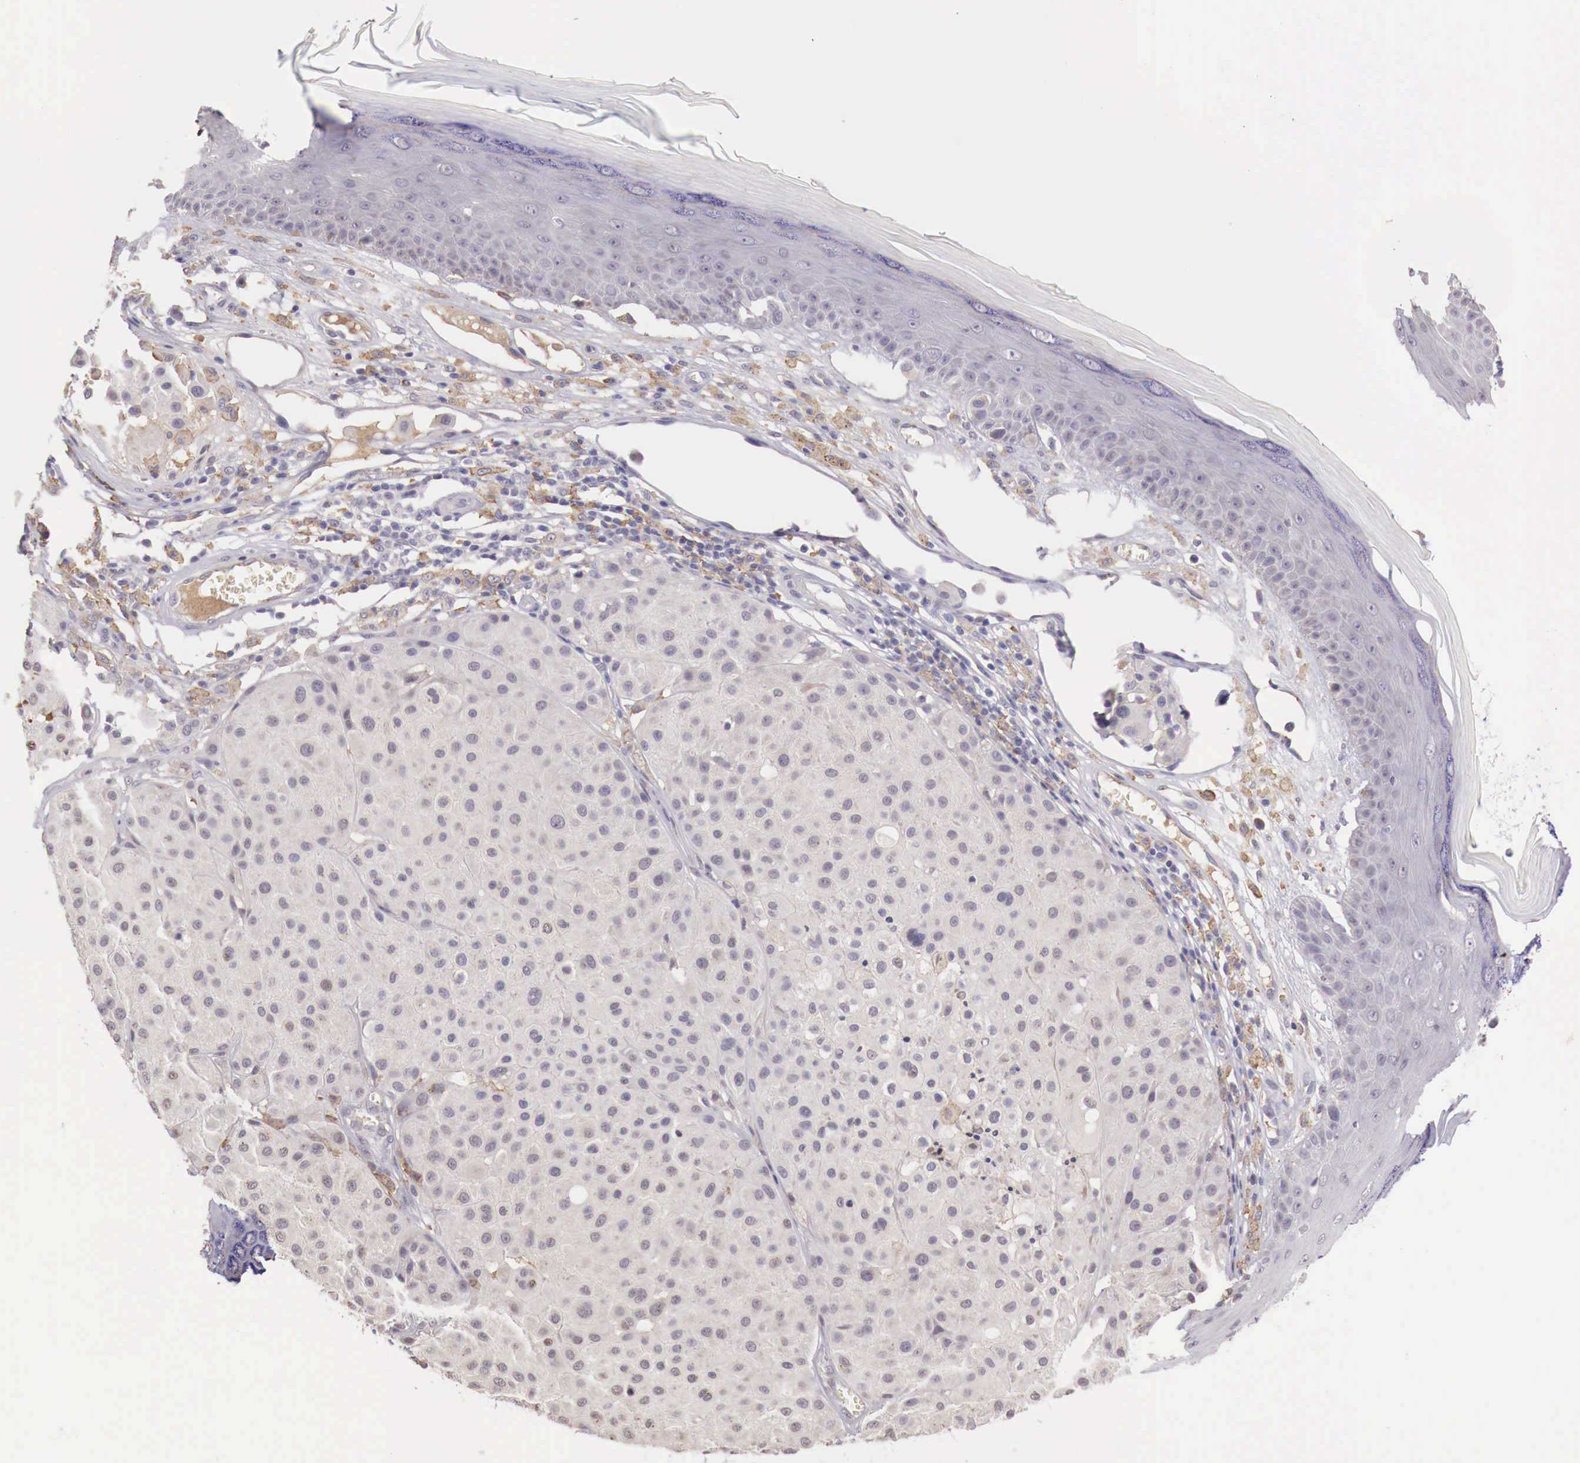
{"staining": {"intensity": "negative", "quantity": "none", "location": "none"}, "tissue": "melanoma", "cell_type": "Tumor cells", "image_type": "cancer", "snomed": [{"axis": "morphology", "description": "Malignant melanoma, NOS"}, {"axis": "topography", "description": "Skin"}], "caption": "IHC micrograph of neoplastic tissue: malignant melanoma stained with DAB (3,3'-diaminobenzidine) demonstrates no significant protein staining in tumor cells.", "gene": "CHRDL1", "patient": {"sex": "male", "age": 36}}